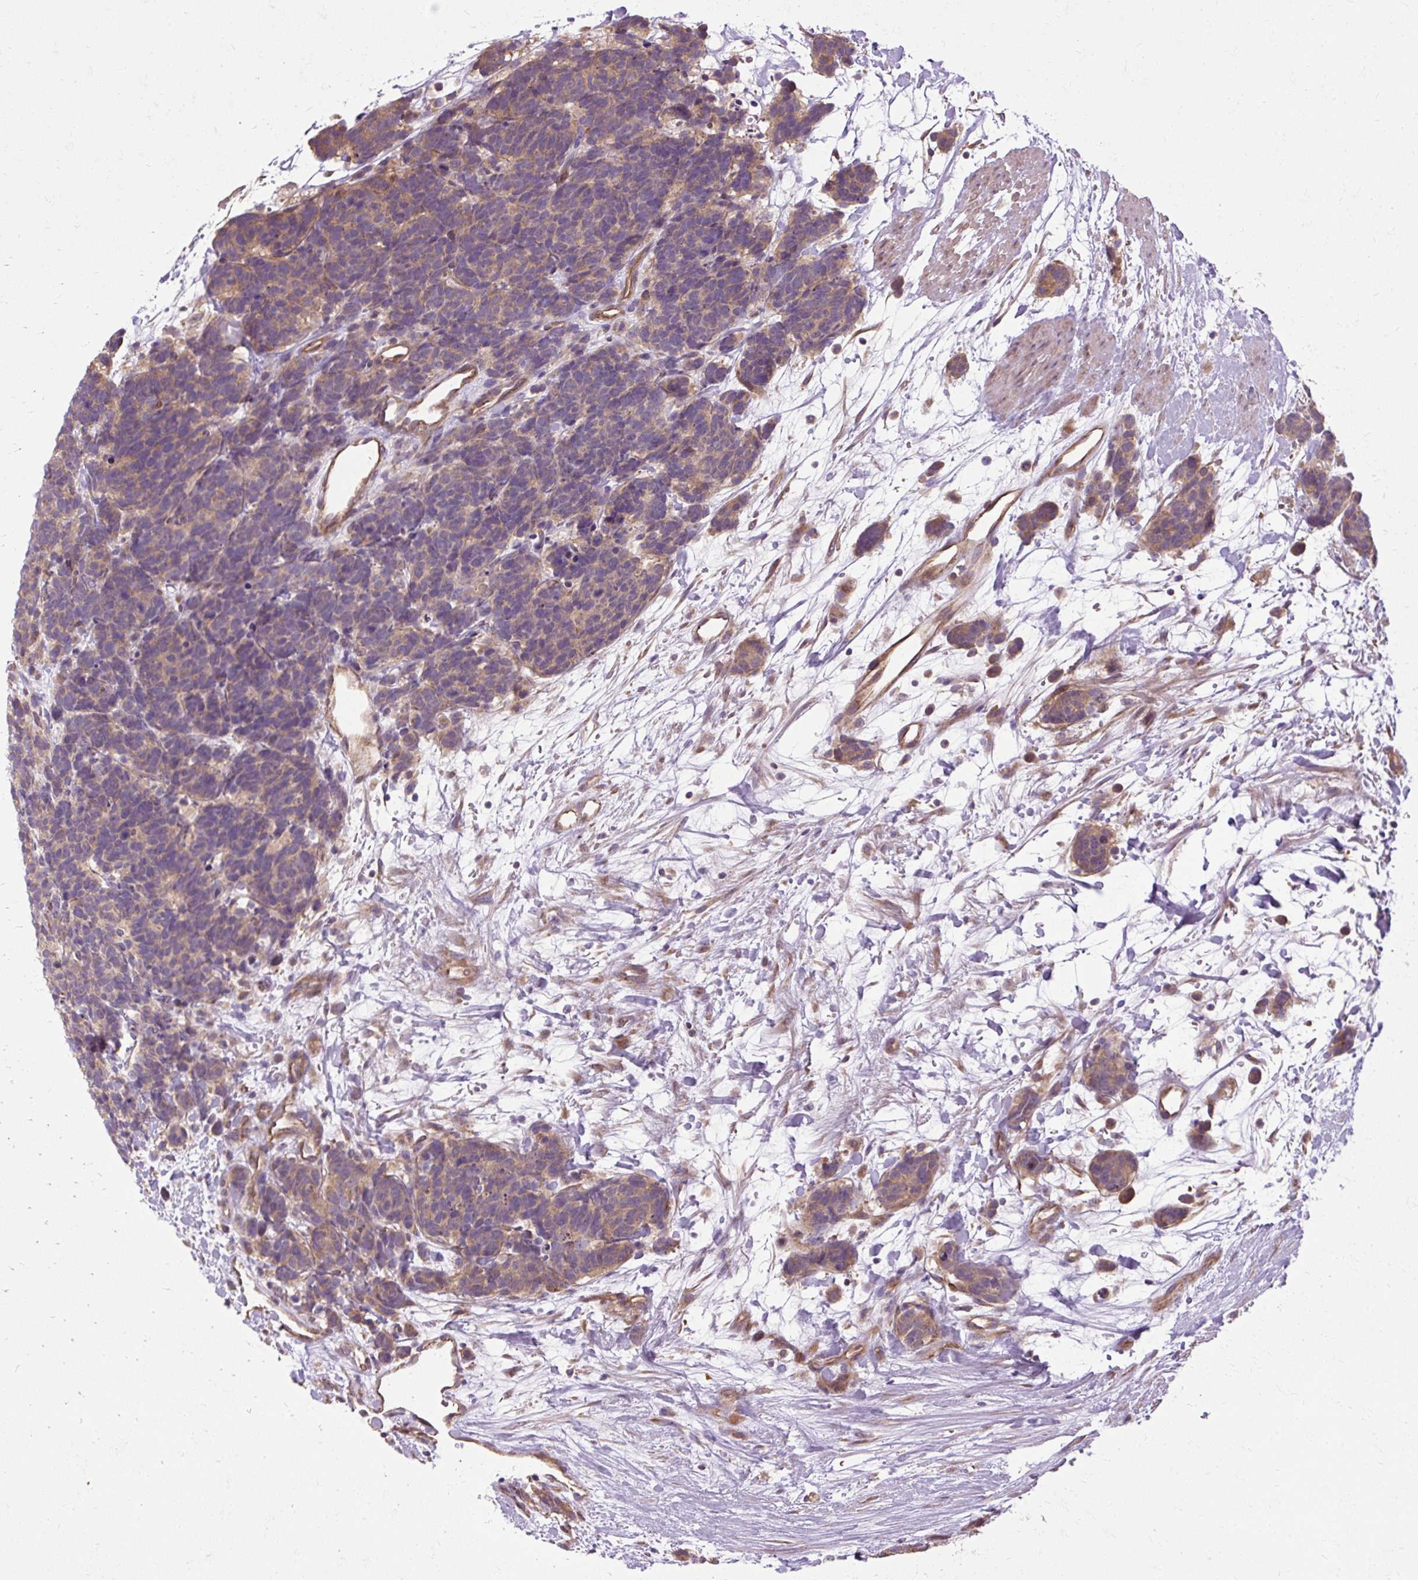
{"staining": {"intensity": "weak", "quantity": ">75%", "location": "cytoplasmic/membranous"}, "tissue": "carcinoid", "cell_type": "Tumor cells", "image_type": "cancer", "snomed": [{"axis": "morphology", "description": "Carcinoma, NOS"}, {"axis": "morphology", "description": "Carcinoid, malignant, NOS"}, {"axis": "topography", "description": "Prostate"}], "caption": "This is an image of IHC staining of malignant carcinoid, which shows weak expression in the cytoplasmic/membranous of tumor cells.", "gene": "FLRT1", "patient": {"sex": "male", "age": 57}}